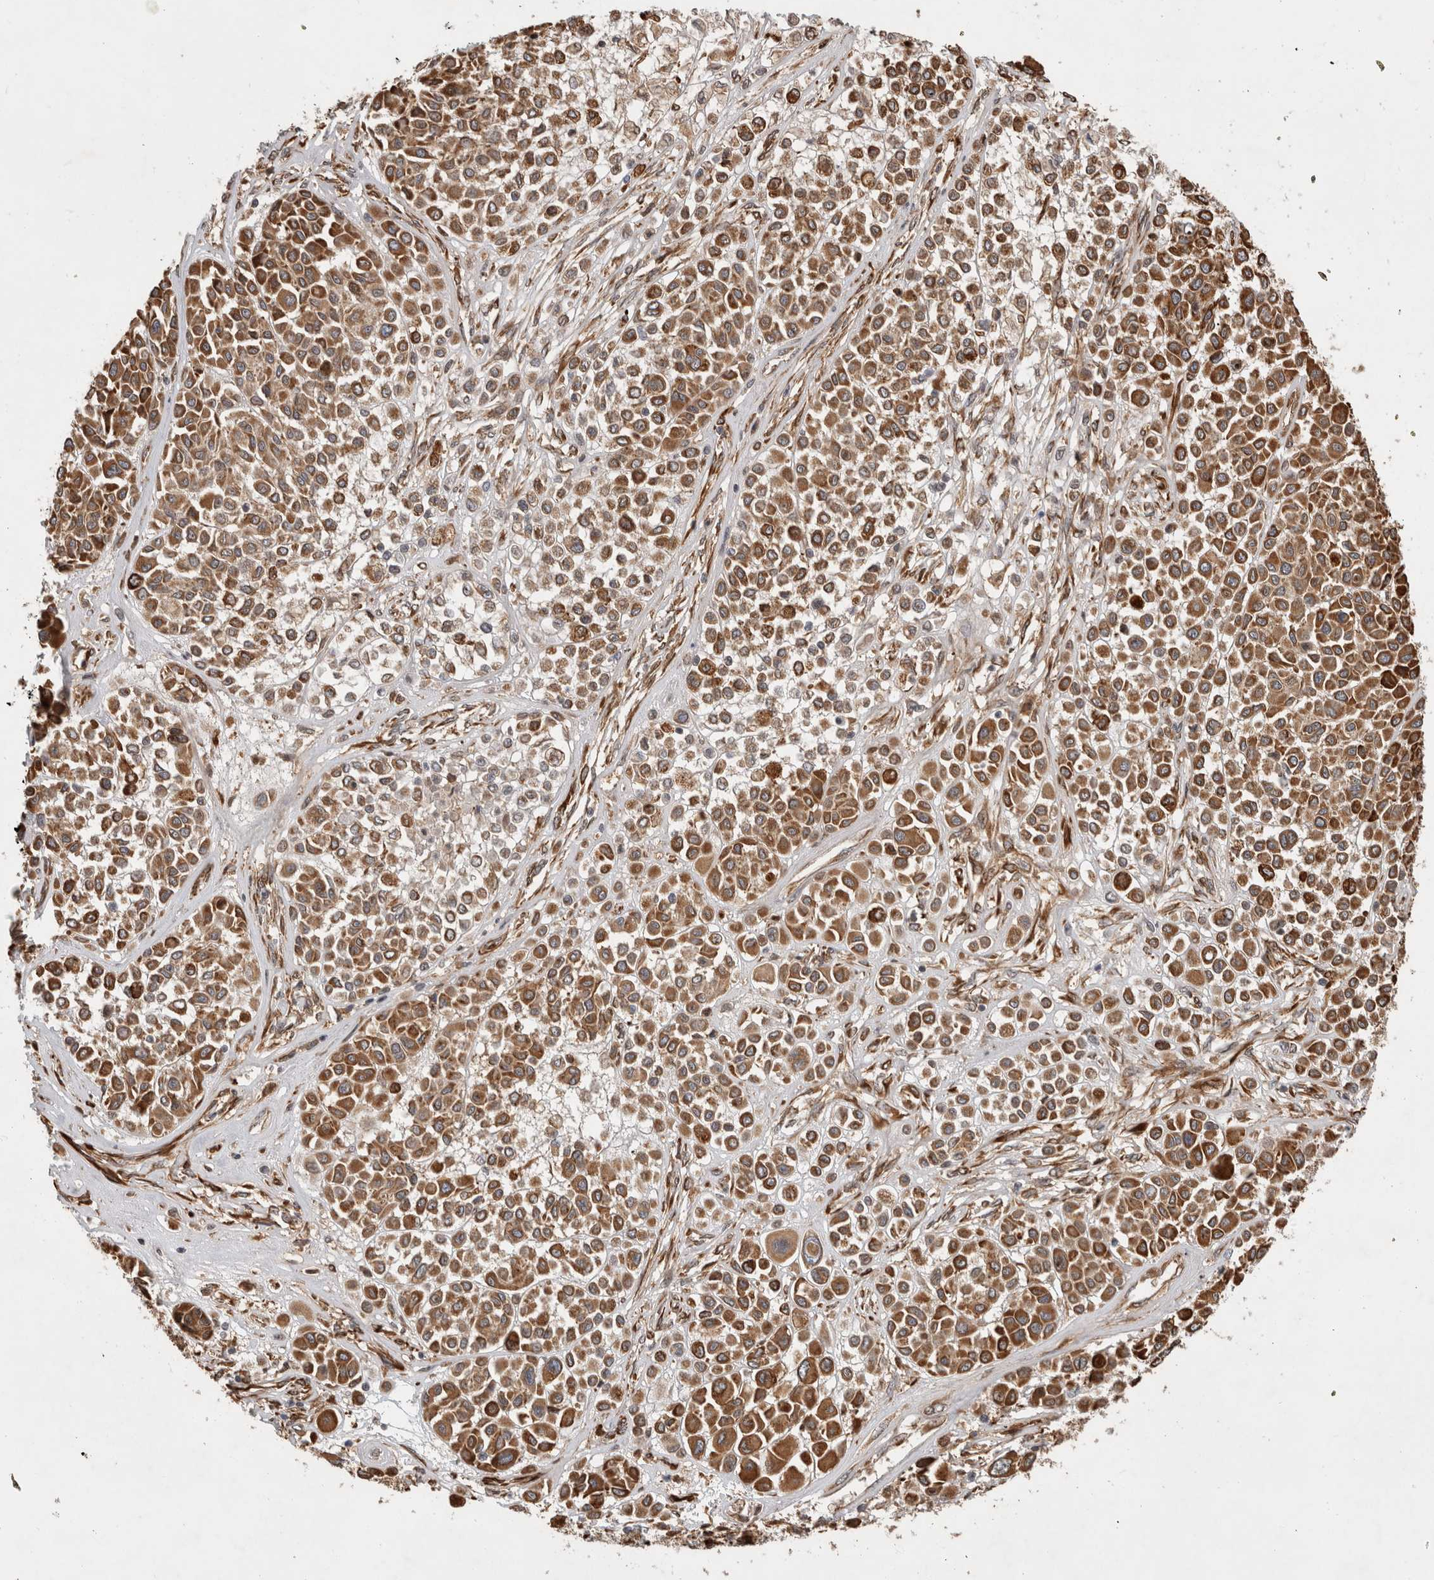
{"staining": {"intensity": "moderate", "quantity": ">75%", "location": "cytoplasmic/membranous"}, "tissue": "melanoma", "cell_type": "Tumor cells", "image_type": "cancer", "snomed": [{"axis": "morphology", "description": "Malignant melanoma, Metastatic site"}, {"axis": "topography", "description": "Soft tissue"}], "caption": "Immunohistochemistry photomicrograph of neoplastic tissue: malignant melanoma (metastatic site) stained using IHC shows medium levels of moderate protein expression localized specifically in the cytoplasmic/membranous of tumor cells, appearing as a cytoplasmic/membranous brown color.", "gene": "TUBD1", "patient": {"sex": "male", "age": 41}}